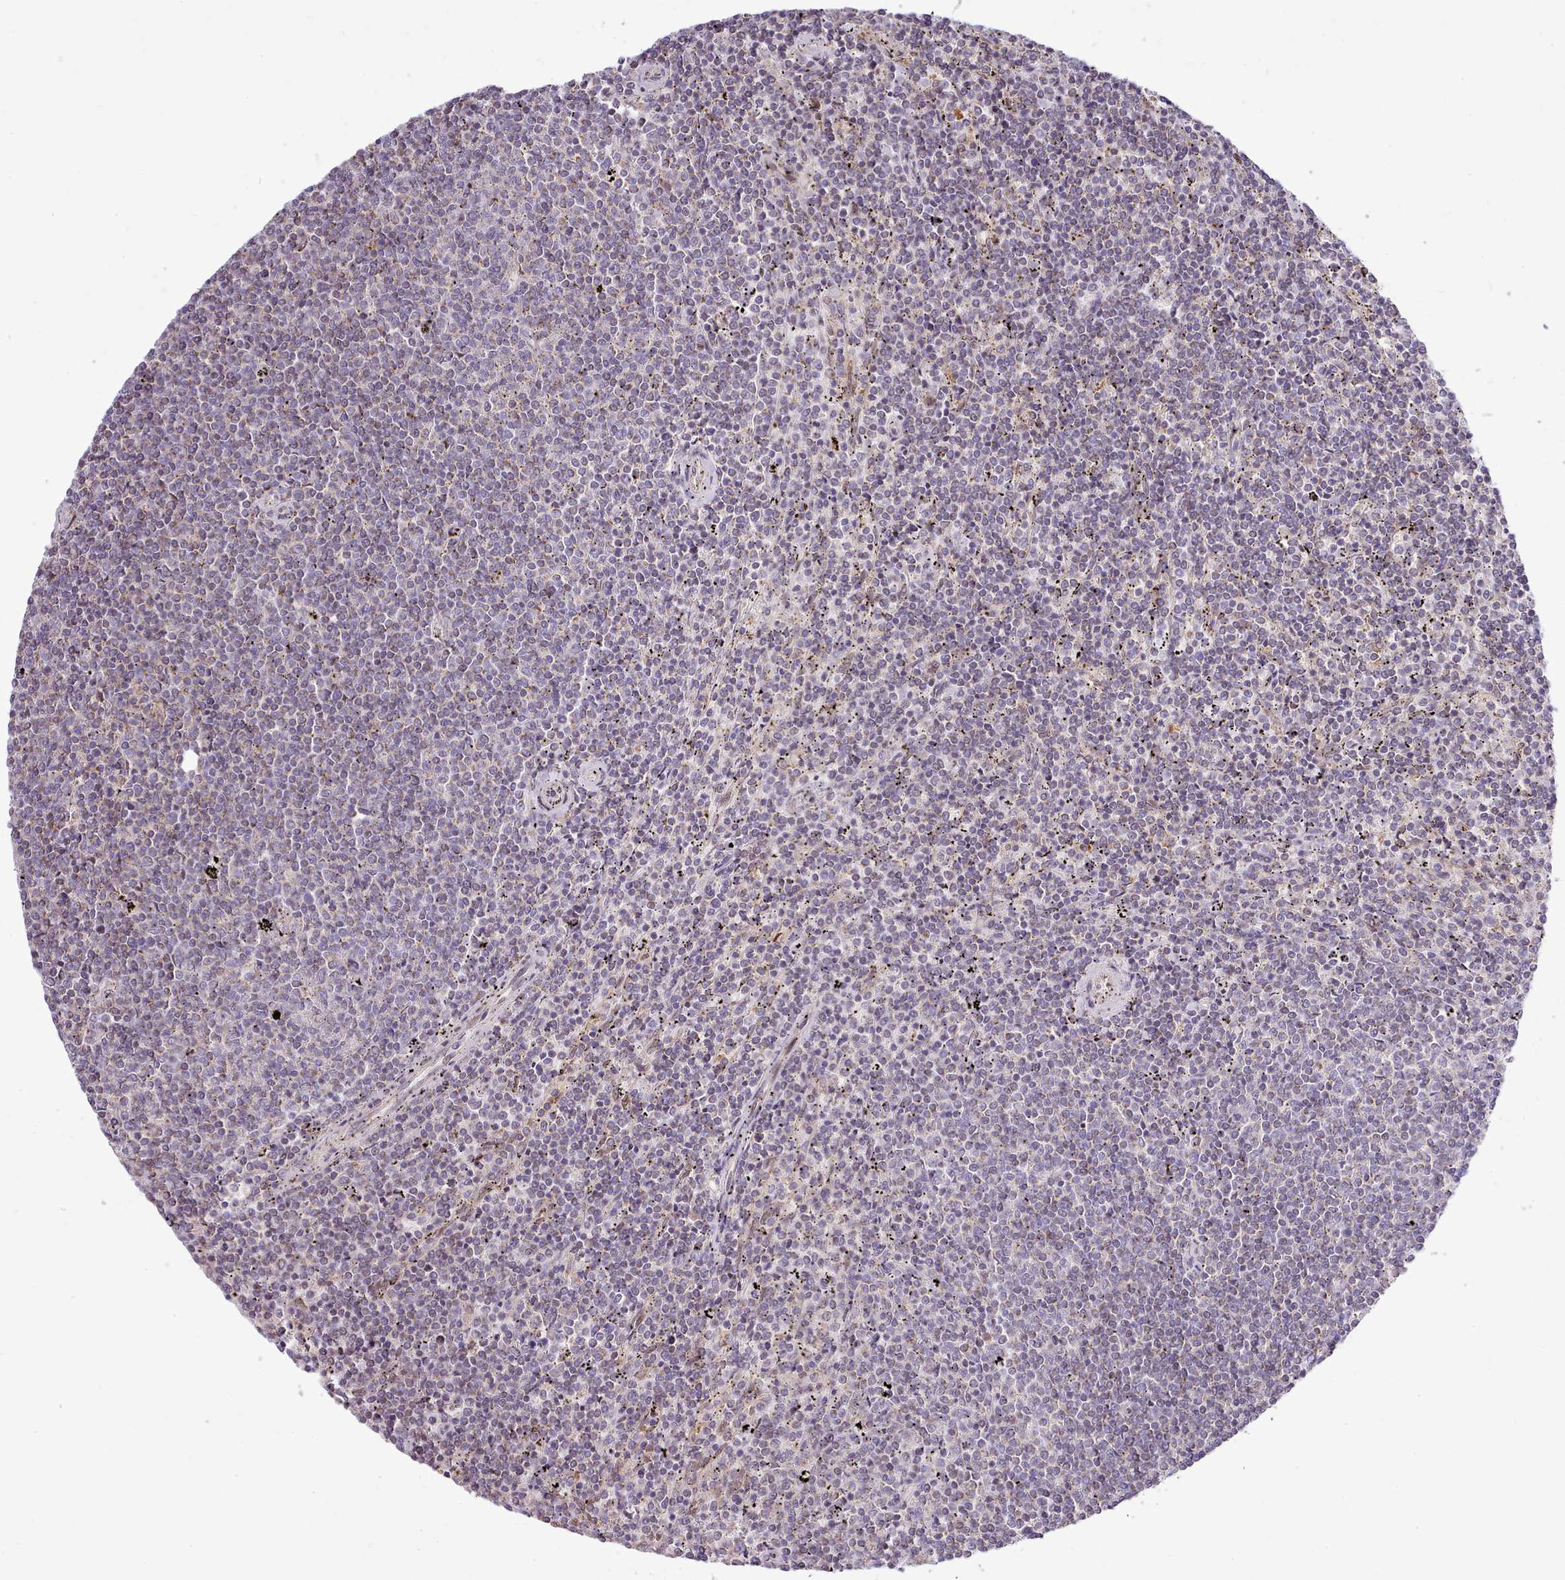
{"staining": {"intensity": "negative", "quantity": "none", "location": "none"}, "tissue": "lymphoma", "cell_type": "Tumor cells", "image_type": "cancer", "snomed": [{"axis": "morphology", "description": "Malignant lymphoma, non-Hodgkin's type, Low grade"}, {"axis": "topography", "description": "Spleen"}], "caption": "IHC of human low-grade malignant lymphoma, non-Hodgkin's type exhibits no expression in tumor cells.", "gene": "ARL2BP", "patient": {"sex": "female", "age": 50}}